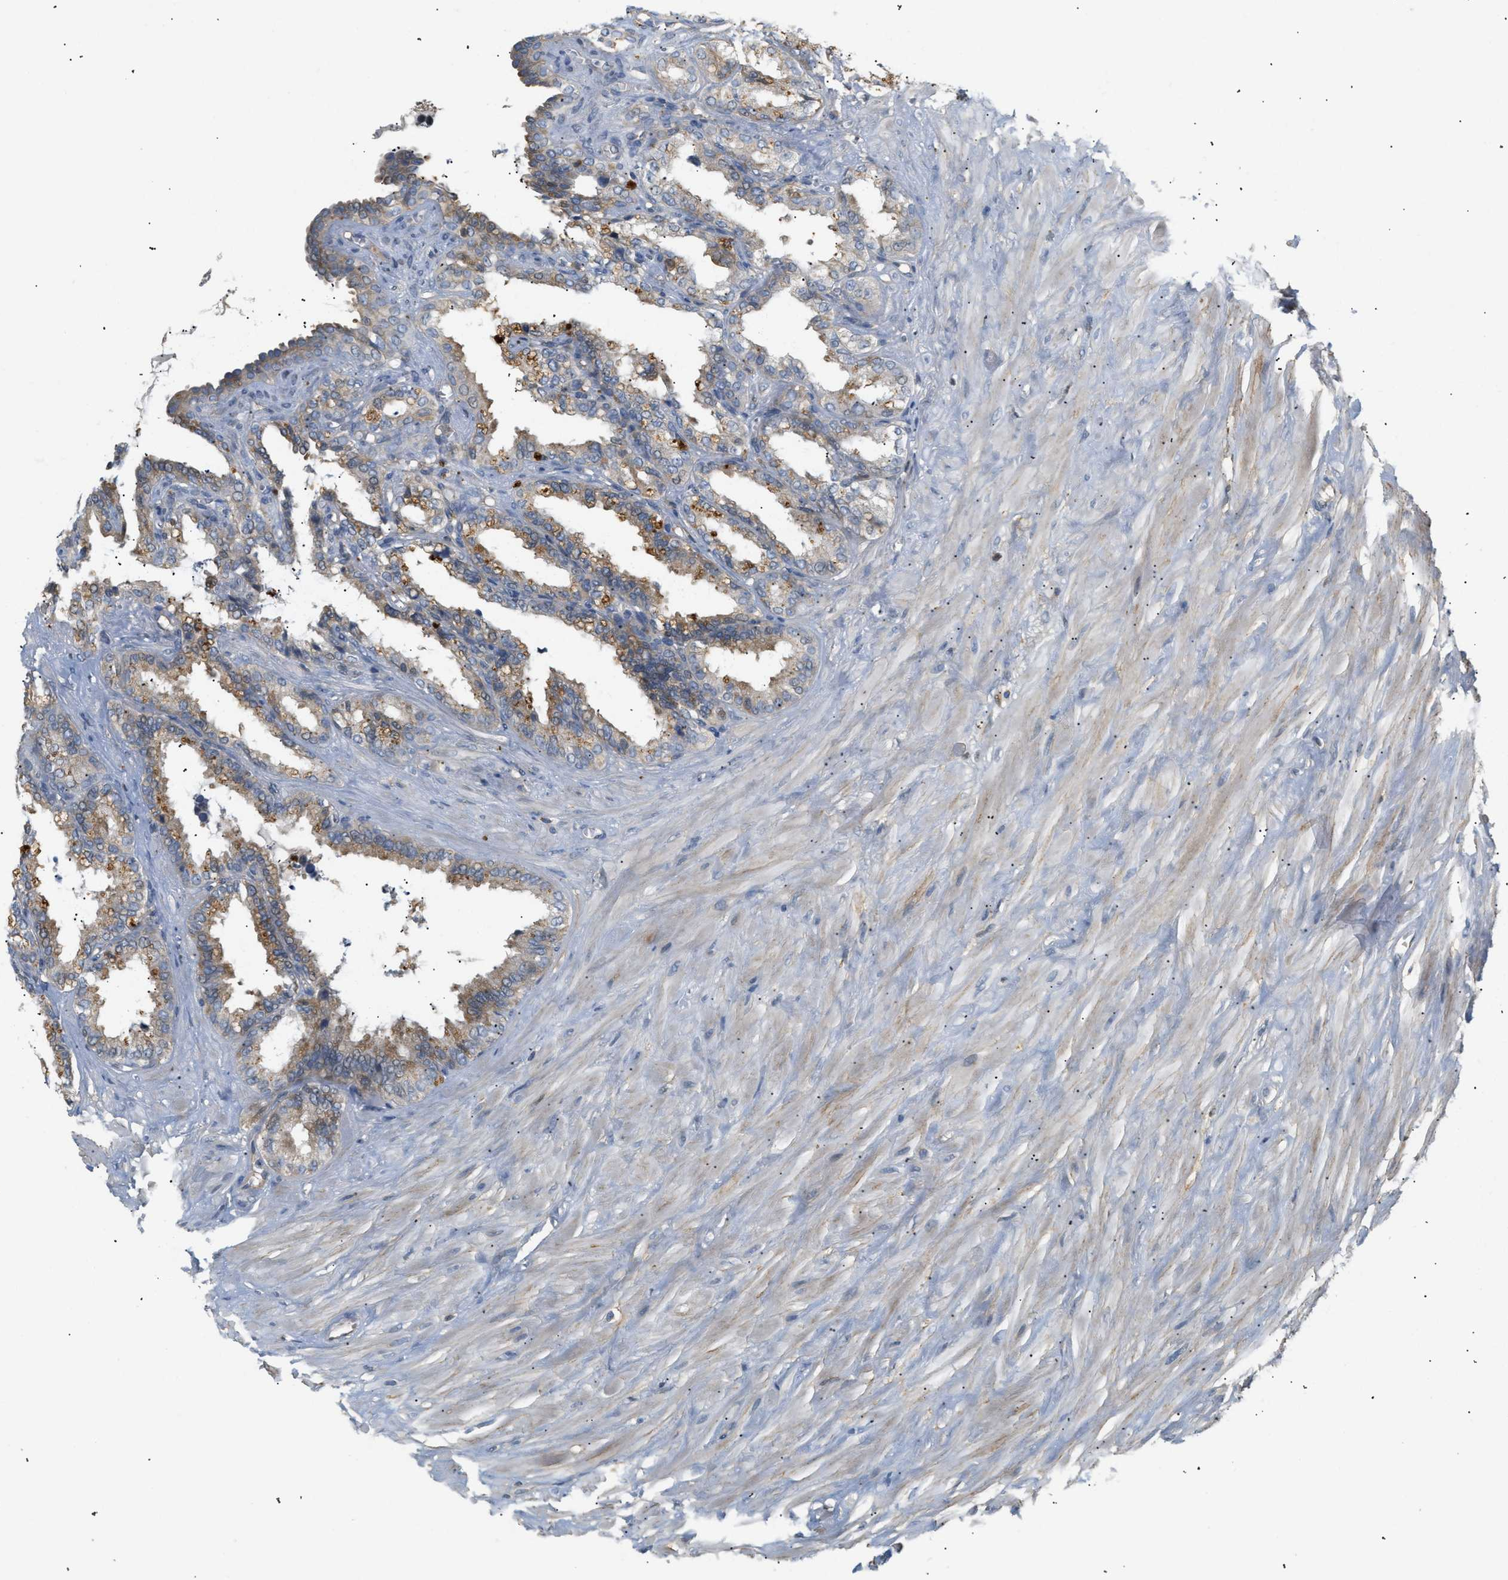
{"staining": {"intensity": "weak", "quantity": "25%-75%", "location": "cytoplasmic/membranous"}, "tissue": "seminal vesicle", "cell_type": "Glandular cells", "image_type": "normal", "snomed": [{"axis": "morphology", "description": "Normal tissue, NOS"}, {"axis": "topography", "description": "Seminal veicle"}], "caption": "Immunohistochemistry (IHC) (DAB) staining of benign human seminal vesicle demonstrates weak cytoplasmic/membranous protein positivity in approximately 25%-75% of glandular cells. The protein of interest is stained brown, and the nuclei are stained in blue (DAB IHC with brightfield microscopy, high magnification).", "gene": "FARS2", "patient": {"sex": "male", "age": 64}}